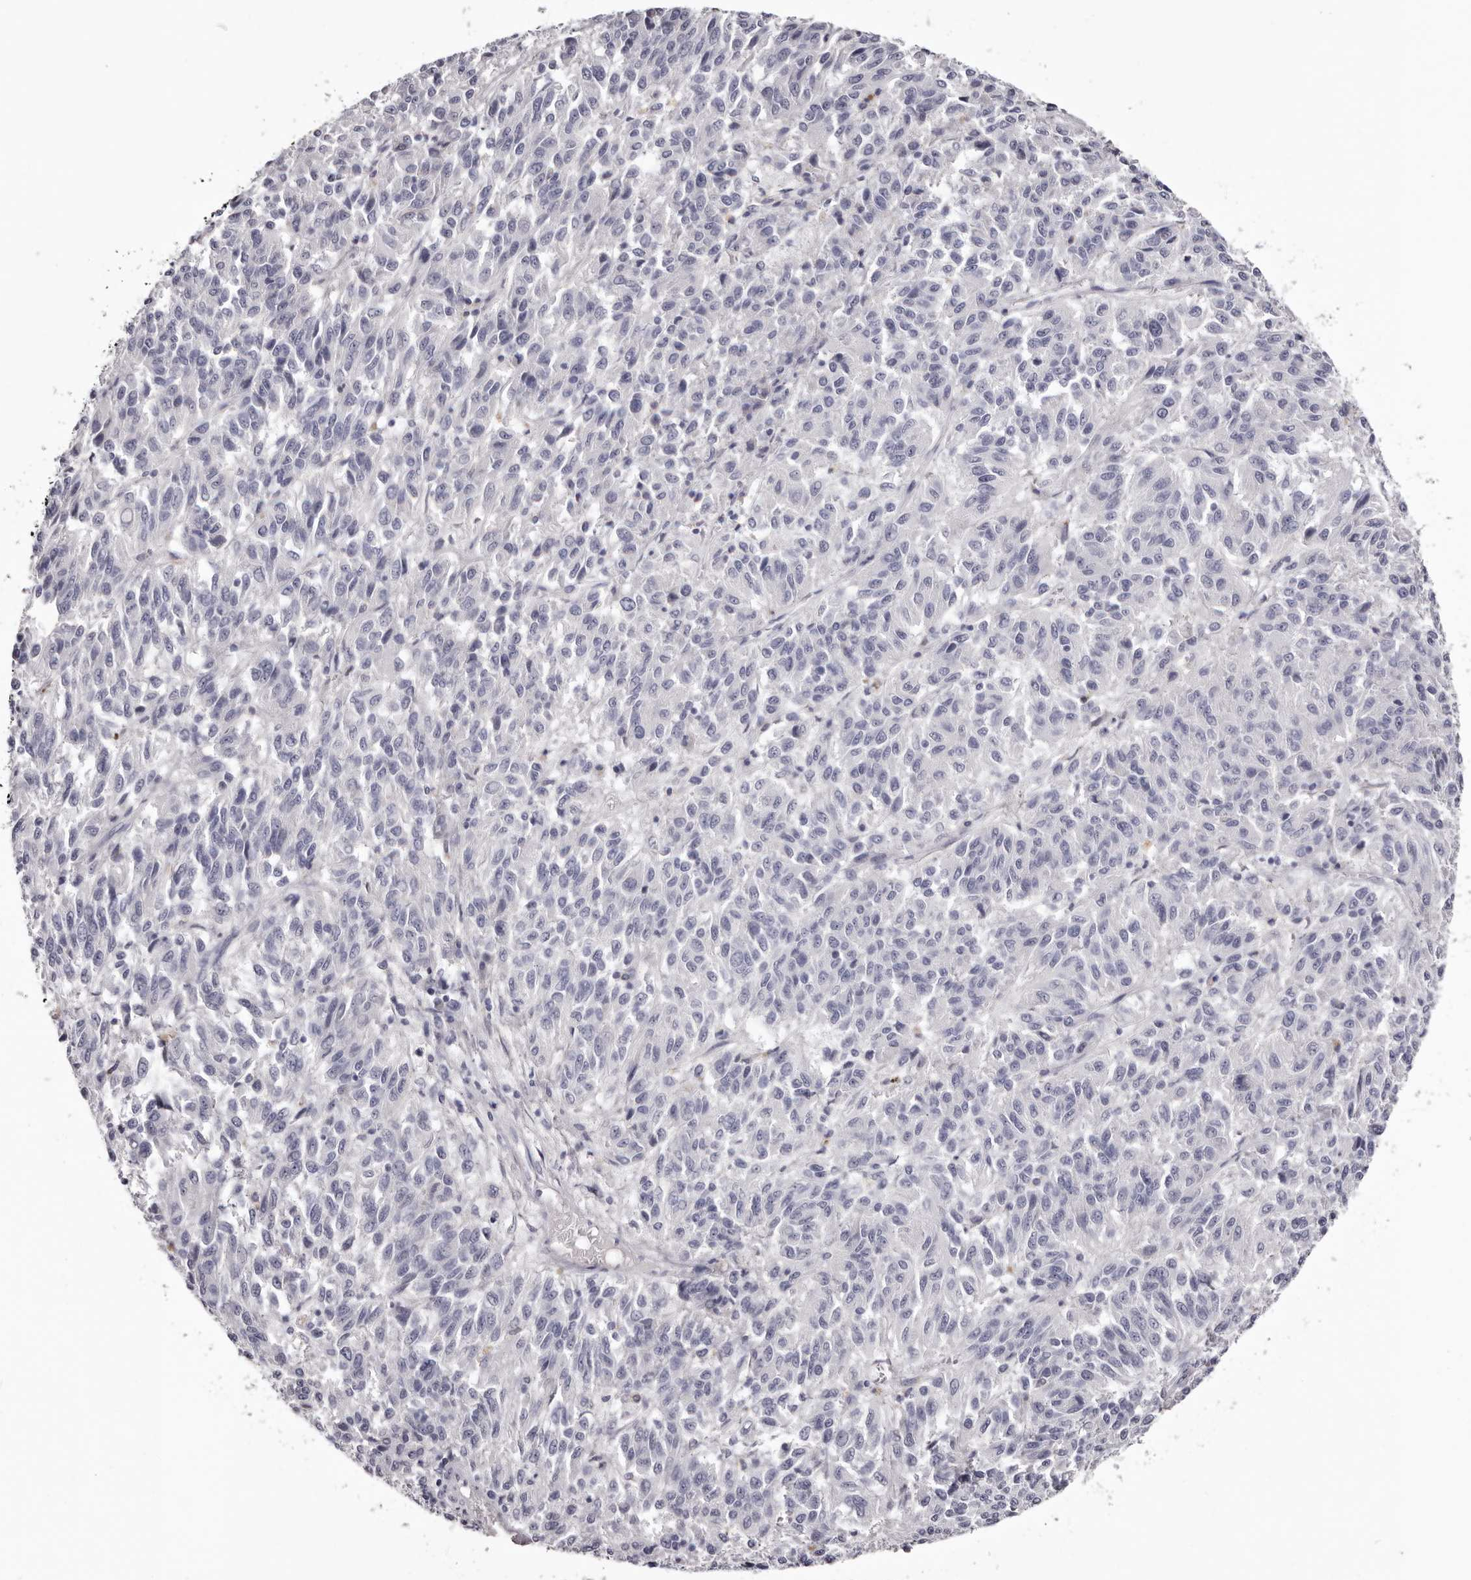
{"staining": {"intensity": "negative", "quantity": "none", "location": "none"}, "tissue": "melanoma", "cell_type": "Tumor cells", "image_type": "cancer", "snomed": [{"axis": "morphology", "description": "Malignant melanoma, Metastatic site"}, {"axis": "topography", "description": "Lung"}], "caption": "Tumor cells show no significant protein expression in malignant melanoma (metastatic site).", "gene": "CA6", "patient": {"sex": "male", "age": 64}}